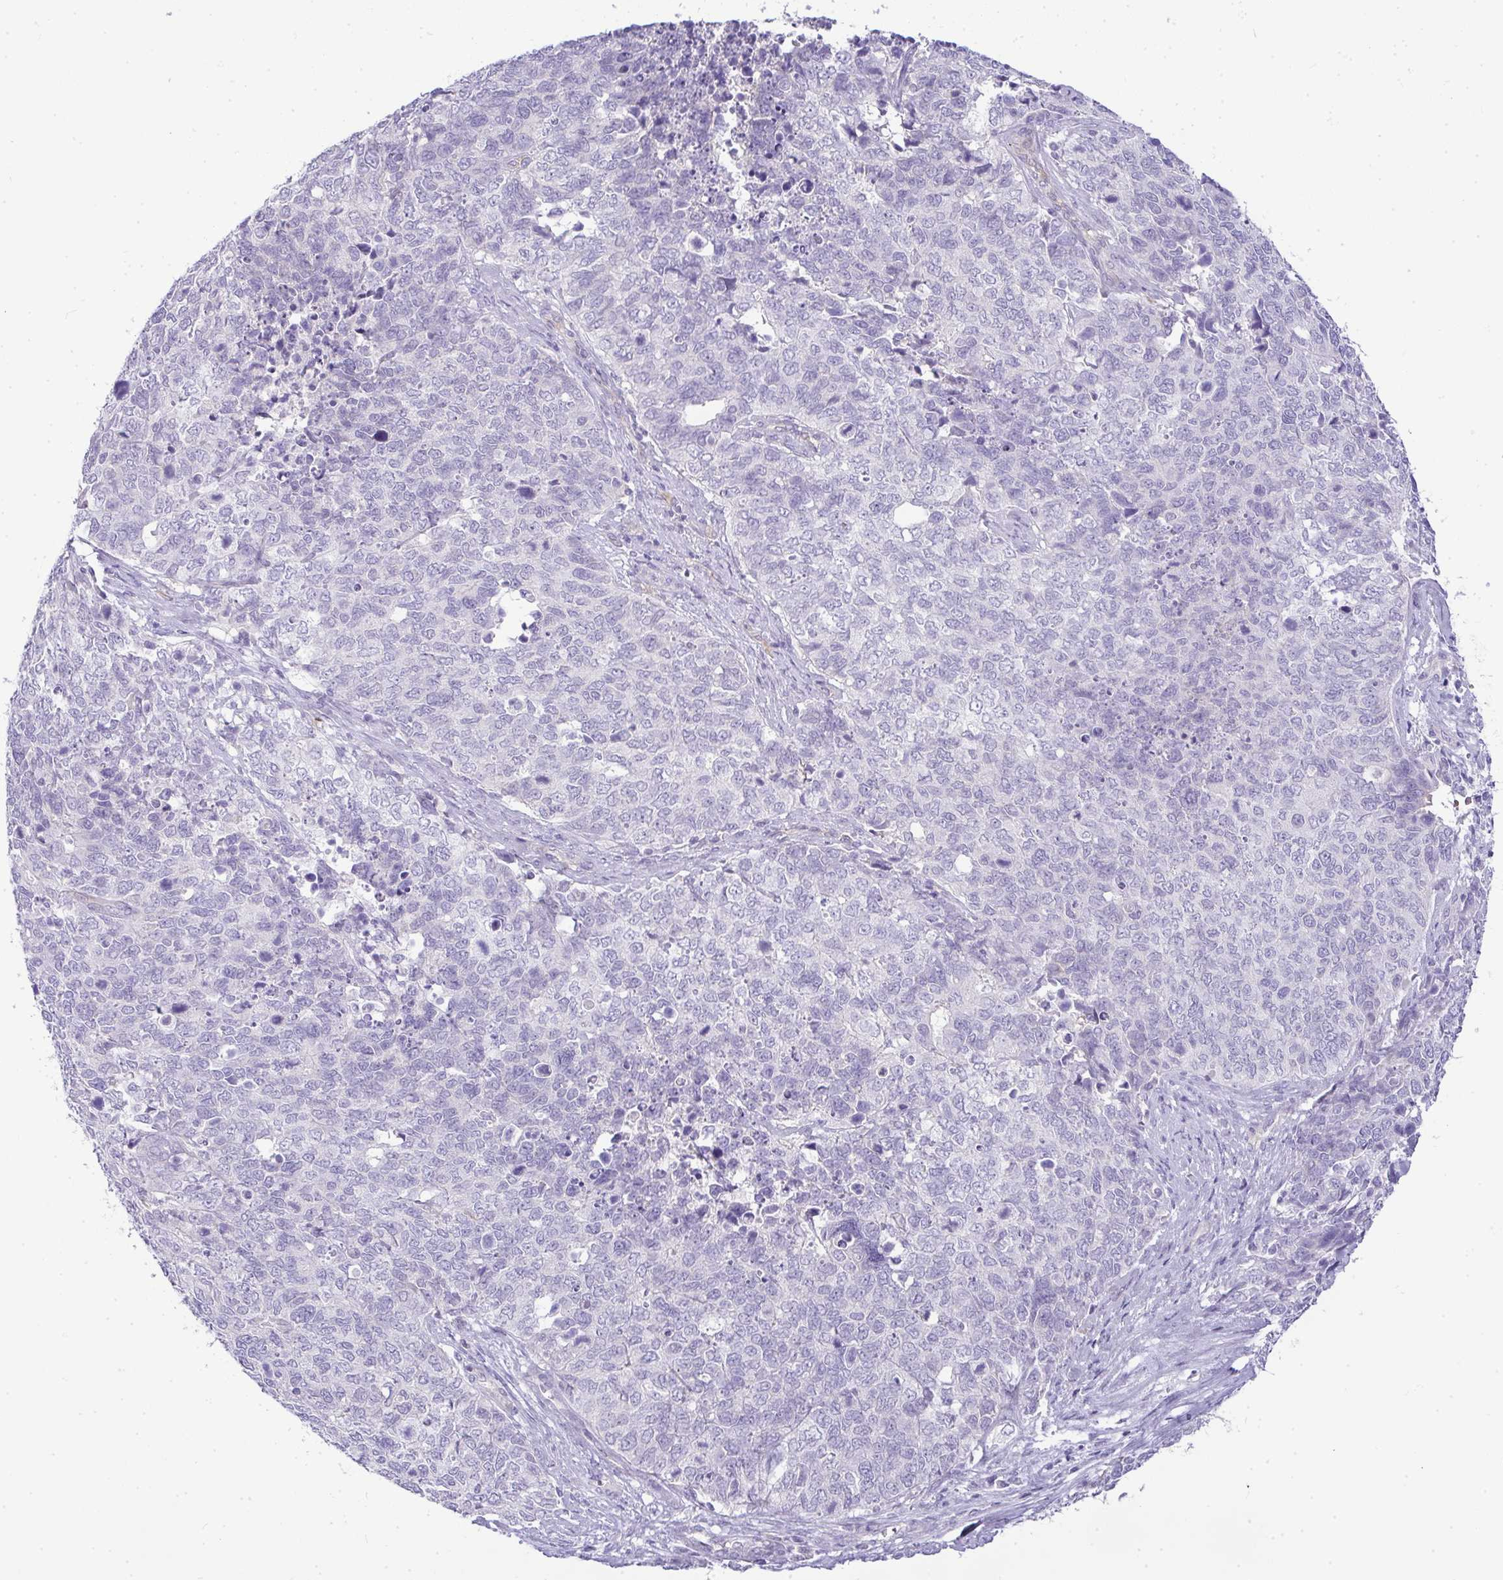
{"staining": {"intensity": "negative", "quantity": "none", "location": "none"}, "tissue": "cervical cancer", "cell_type": "Tumor cells", "image_type": "cancer", "snomed": [{"axis": "morphology", "description": "Adenocarcinoma, NOS"}, {"axis": "topography", "description": "Cervix"}], "caption": "Tumor cells are negative for brown protein staining in cervical adenocarcinoma. Nuclei are stained in blue.", "gene": "LIPE", "patient": {"sex": "female", "age": 63}}